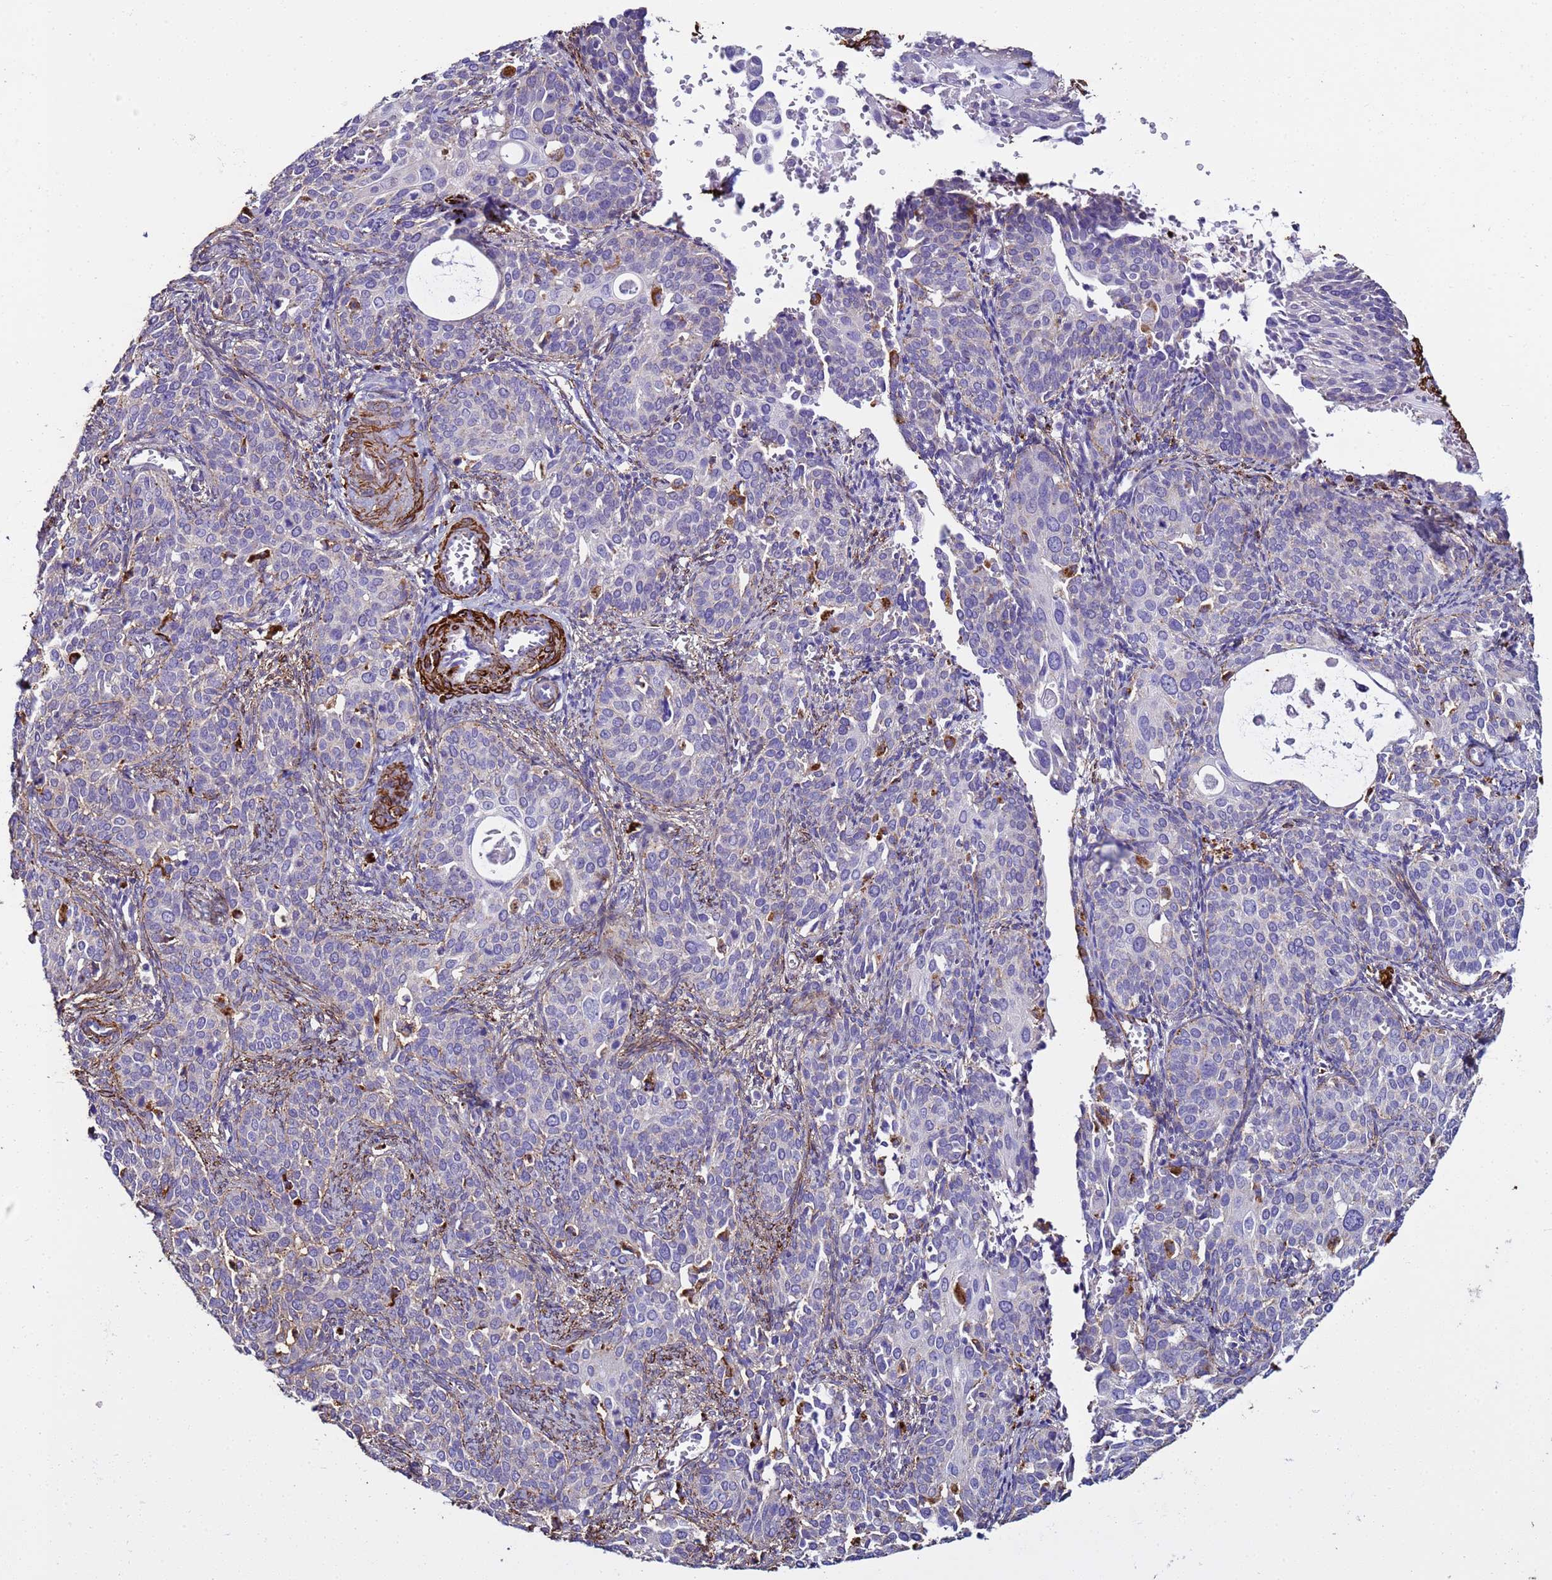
{"staining": {"intensity": "negative", "quantity": "none", "location": "none"}, "tissue": "cervical cancer", "cell_type": "Tumor cells", "image_type": "cancer", "snomed": [{"axis": "morphology", "description": "Squamous cell carcinoma, NOS"}, {"axis": "topography", "description": "Cervix"}], "caption": "A histopathology image of cervical squamous cell carcinoma stained for a protein reveals no brown staining in tumor cells.", "gene": "RABL2B", "patient": {"sex": "female", "age": 44}}